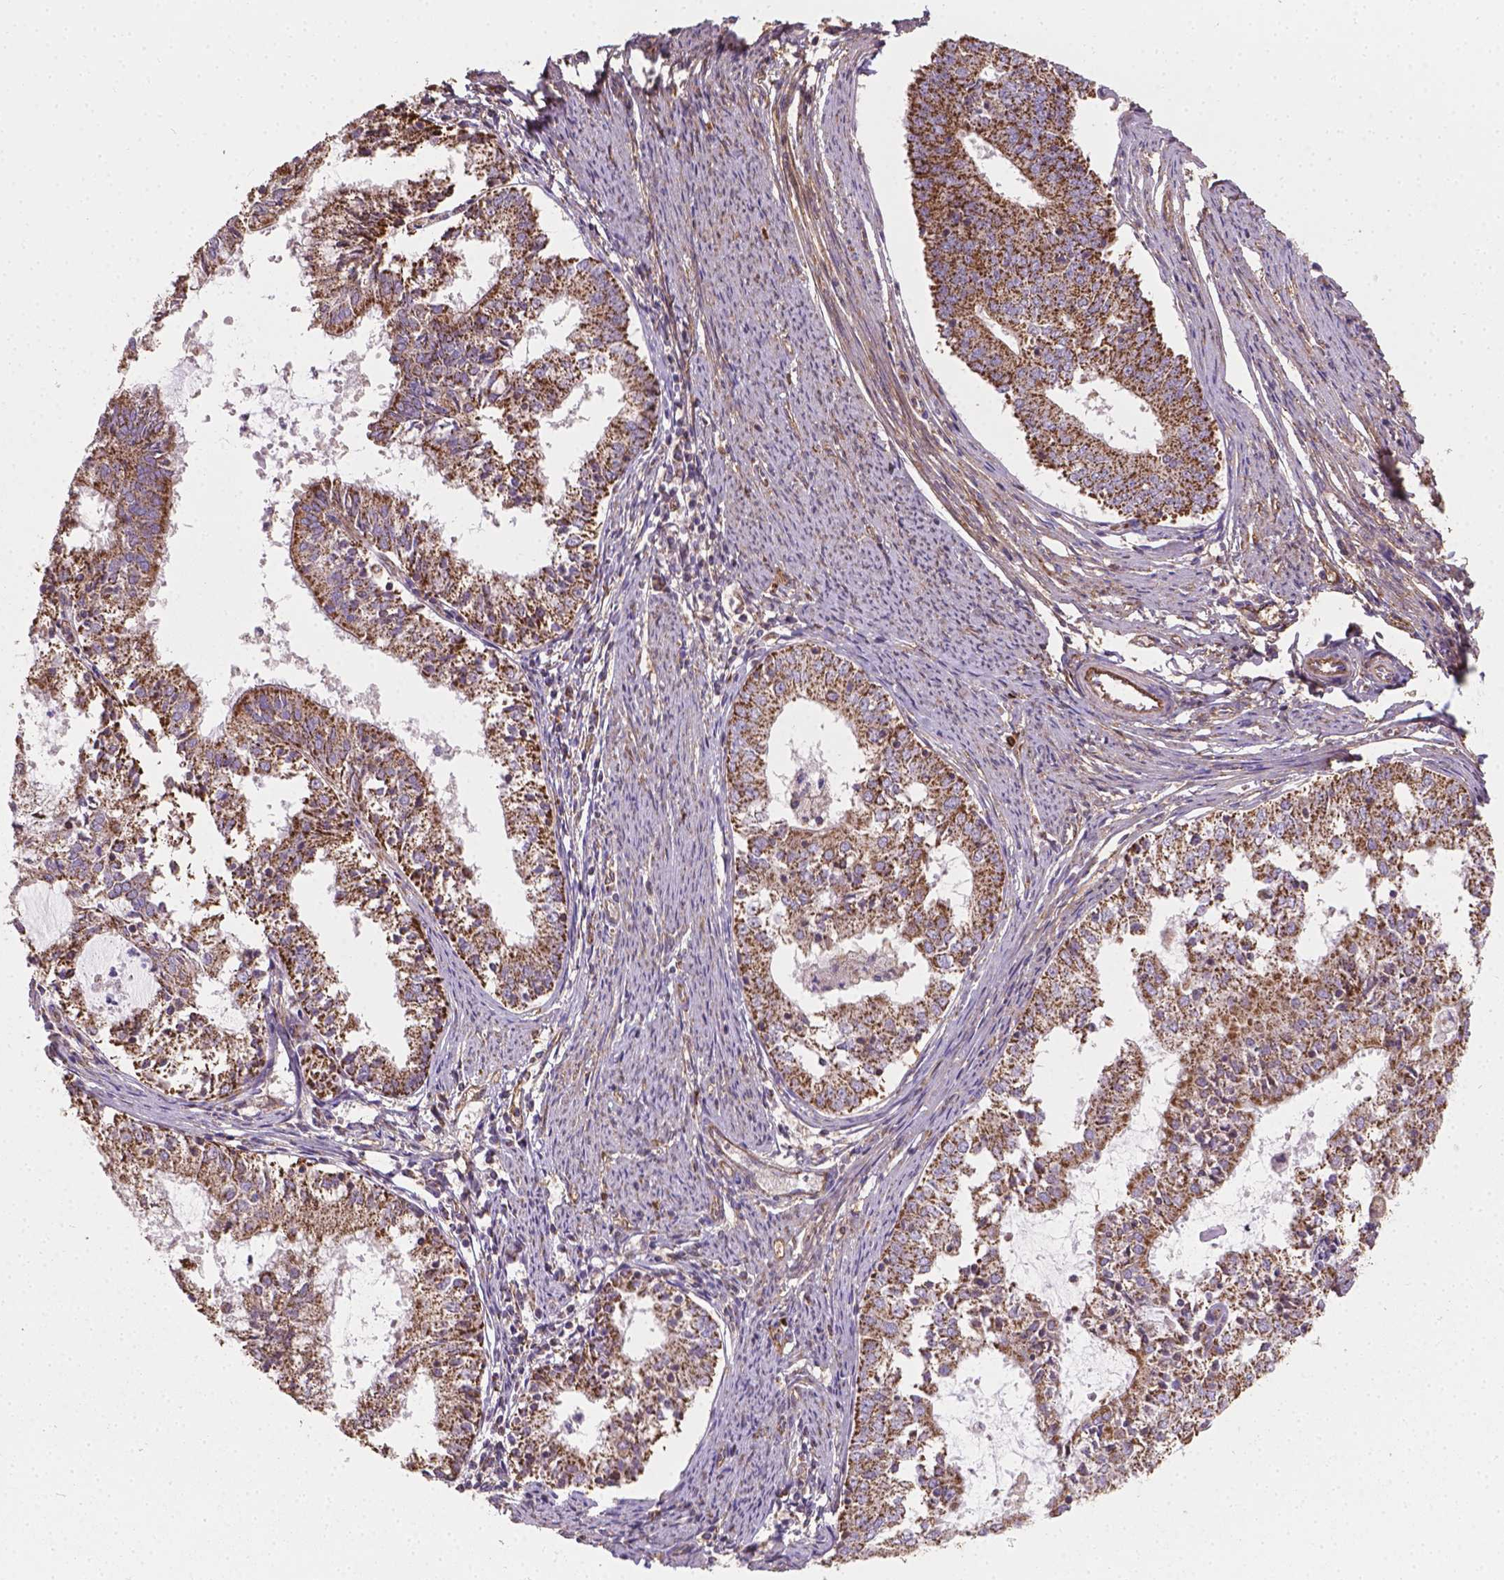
{"staining": {"intensity": "moderate", "quantity": ">75%", "location": "cytoplasmic/membranous"}, "tissue": "endometrial cancer", "cell_type": "Tumor cells", "image_type": "cancer", "snomed": [{"axis": "morphology", "description": "Adenocarcinoma, NOS"}, {"axis": "topography", "description": "Endometrium"}], "caption": "The immunohistochemical stain highlights moderate cytoplasmic/membranous expression in tumor cells of adenocarcinoma (endometrial) tissue. The protein is stained brown, and the nuclei are stained in blue (DAB IHC with brightfield microscopy, high magnification).", "gene": "TCAF1", "patient": {"sex": "female", "age": 57}}